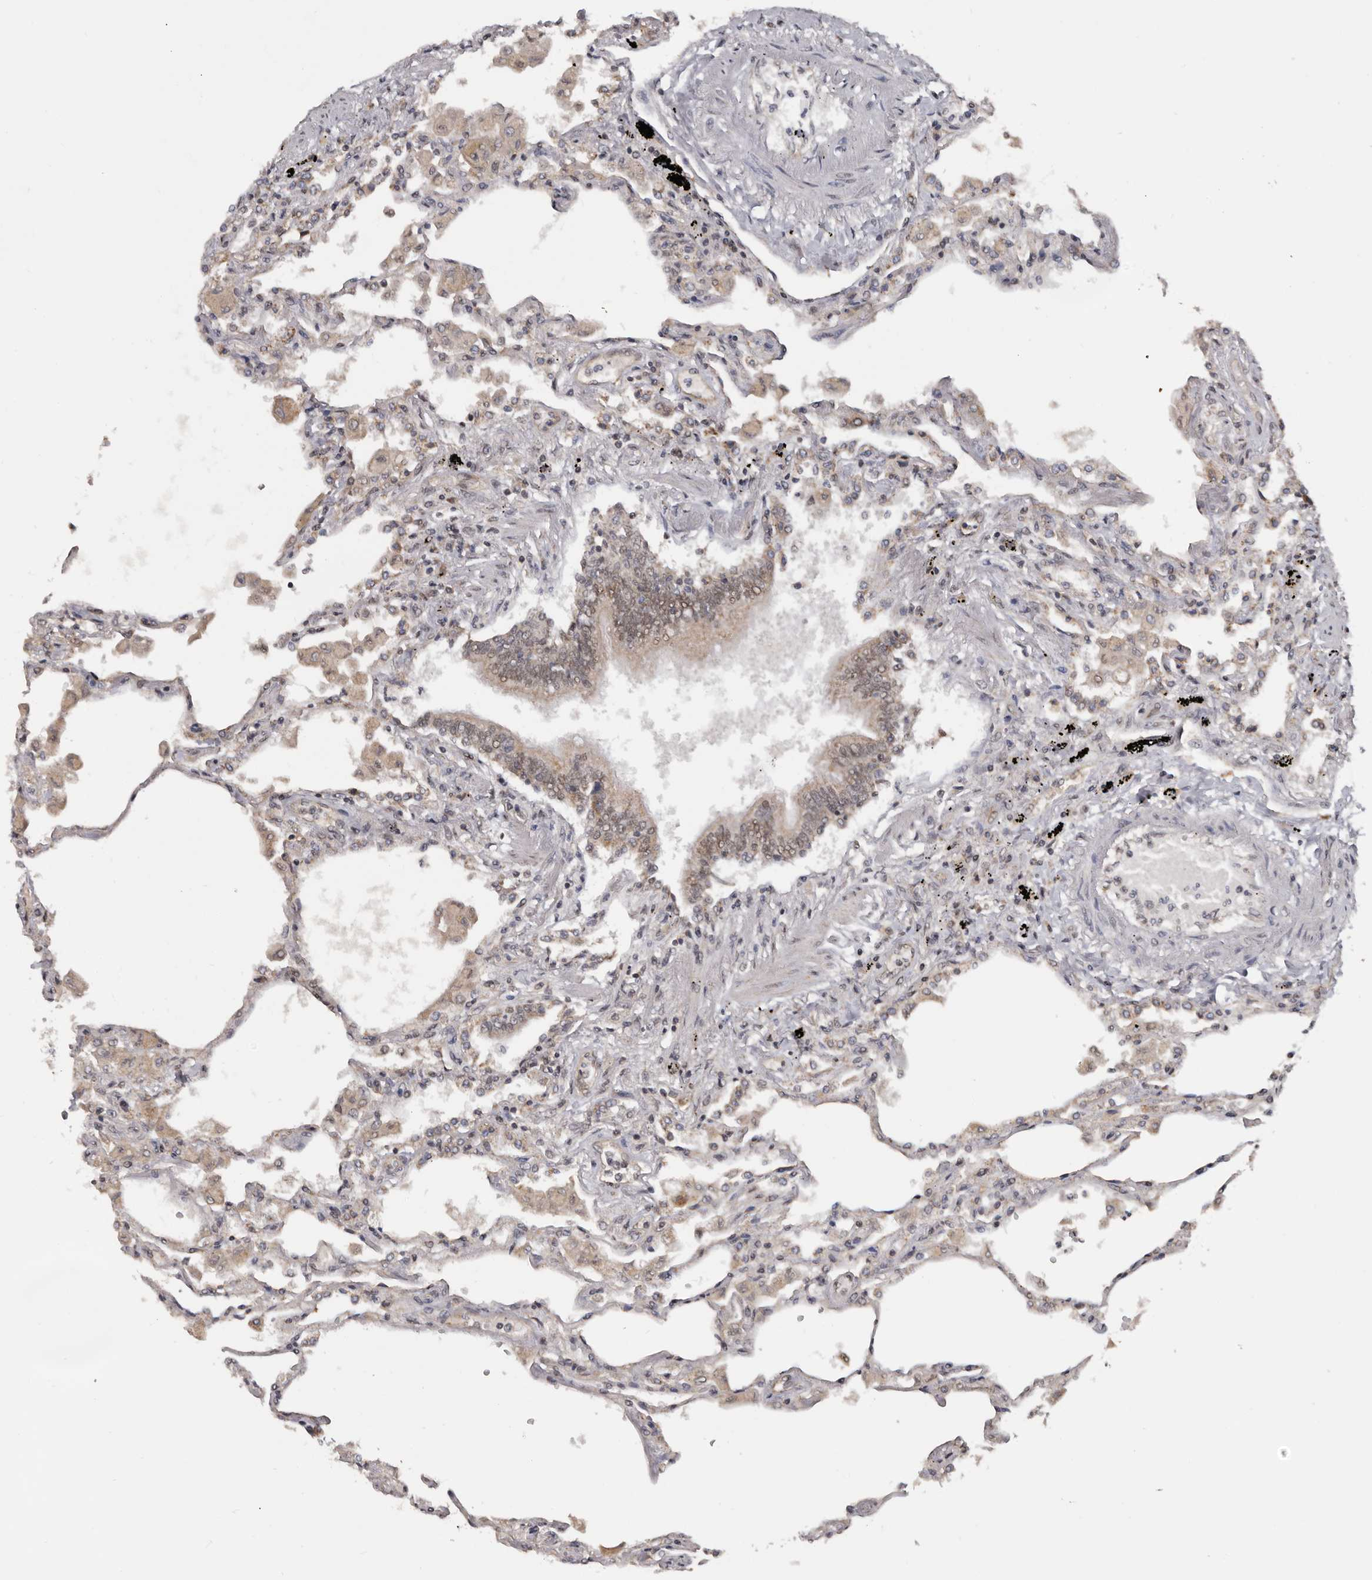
{"staining": {"intensity": "weak", "quantity": "25%-75%", "location": "cytoplasmic/membranous"}, "tissue": "lung", "cell_type": "Alveolar cells", "image_type": "normal", "snomed": [{"axis": "morphology", "description": "Normal tissue, NOS"}, {"axis": "topography", "description": "Bronchus"}, {"axis": "topography", "description": "Lung"}], "caption": "Alveolar cells show weak cytoplasmic/membranous positivity in about 25%-75% of cells in normal lung. (DAB = brown stain, brightfield microscopy at high magnification).", "gene": "MOGAT2", "patient": {"sex": "female", "age": 49}}